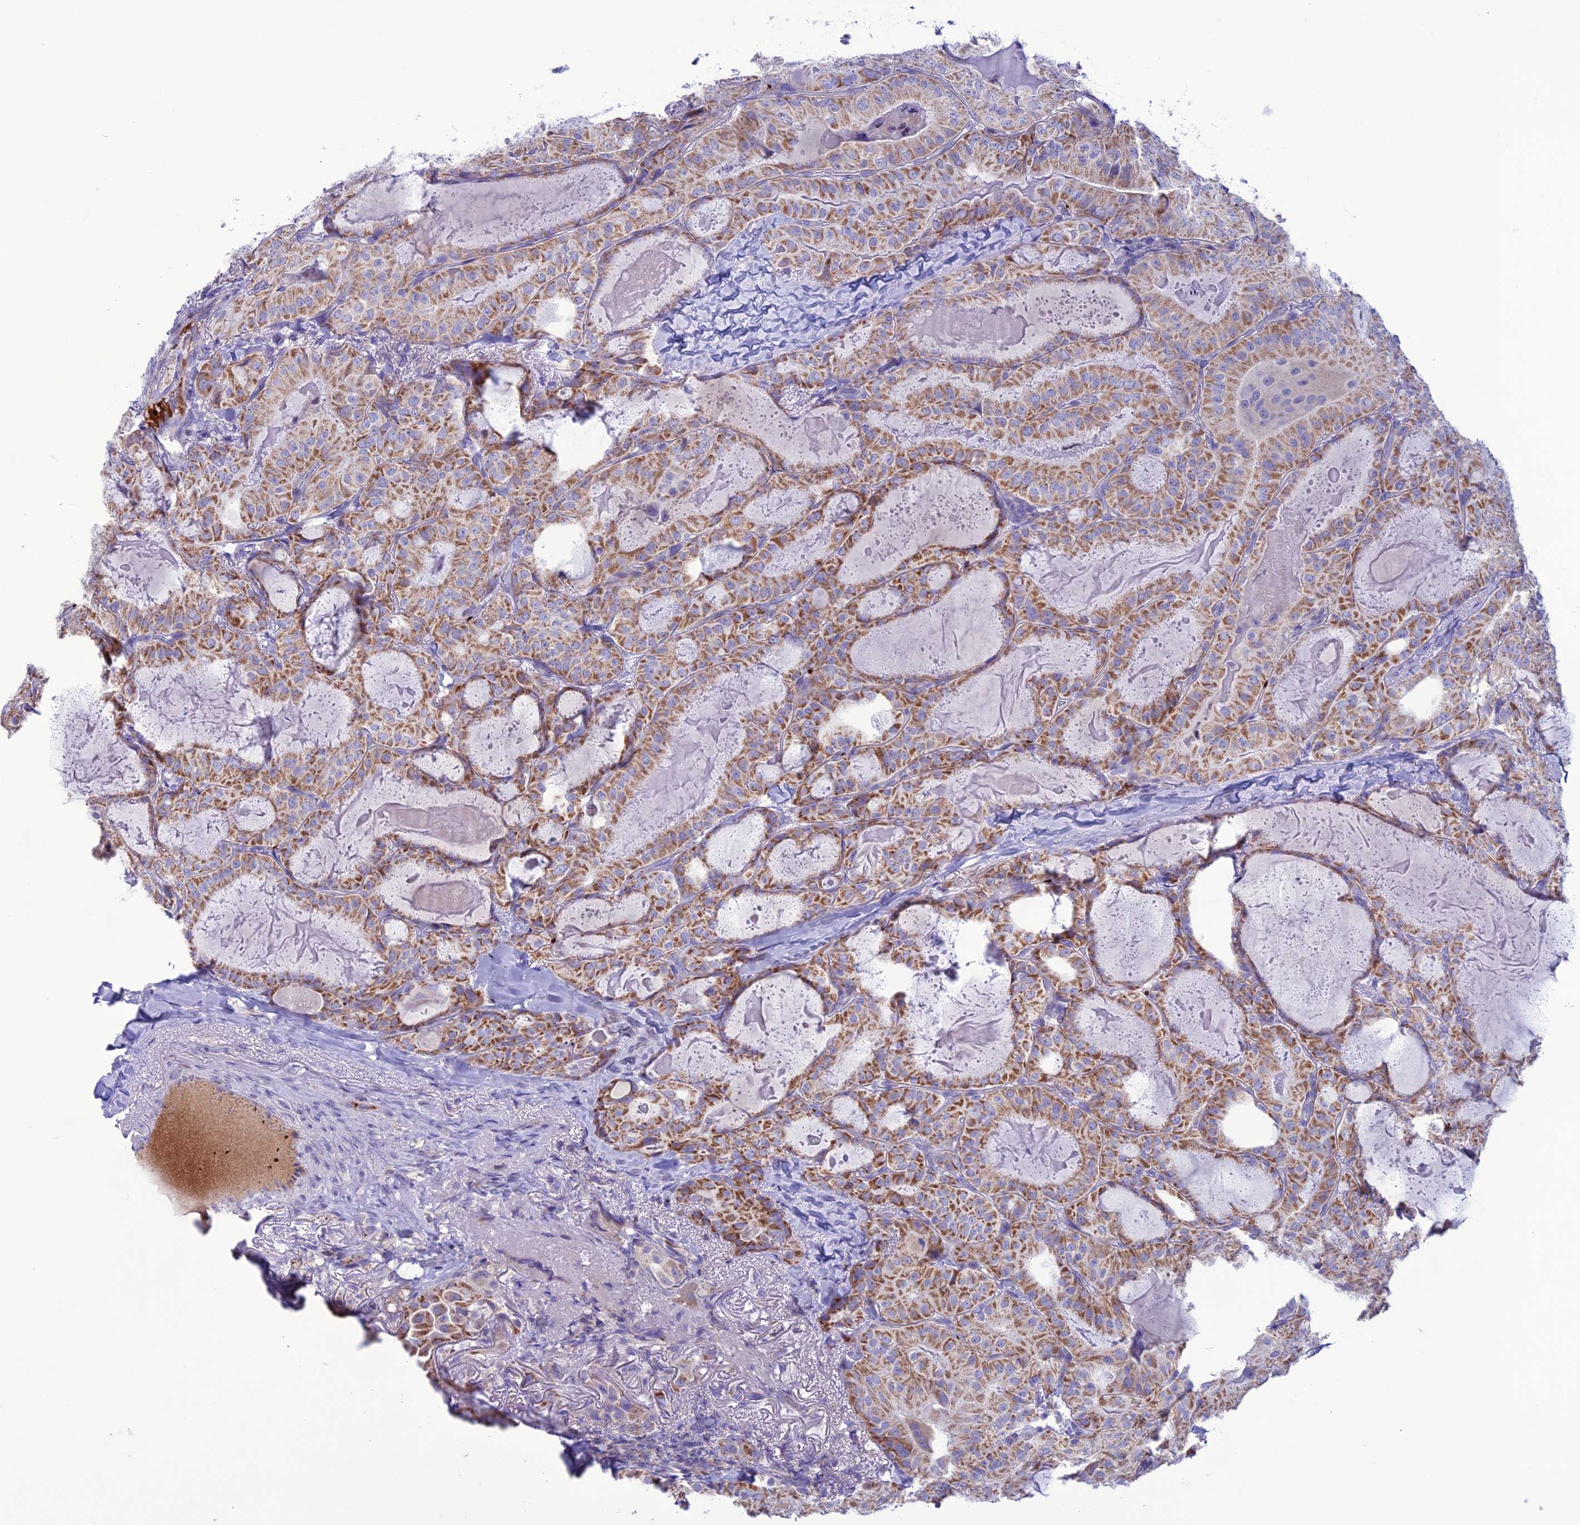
{"staining": {"intensity": "strong", "quantity": ">75%", "location": "cytoplasmic/membranous"}, "tissue": "thyroid cancer", "cell_type": "Tumor cells", "image_type": "cancer", "snomed": [{"axis": "morphology", "description": "Papillary adenocarcinoma, NOS"}, {"axis": "topography", "description": "Thyroid gland"}], "caption": "Immunohistochemistry (IHC) image of human thyroid cancer stained for a protein (brown), which shows high levels of strong cytoplasmic/membranous staining in about >75% of tumor cells.", "gene": "C21orf140", "patient": {"sex": "female", "age": 68}}